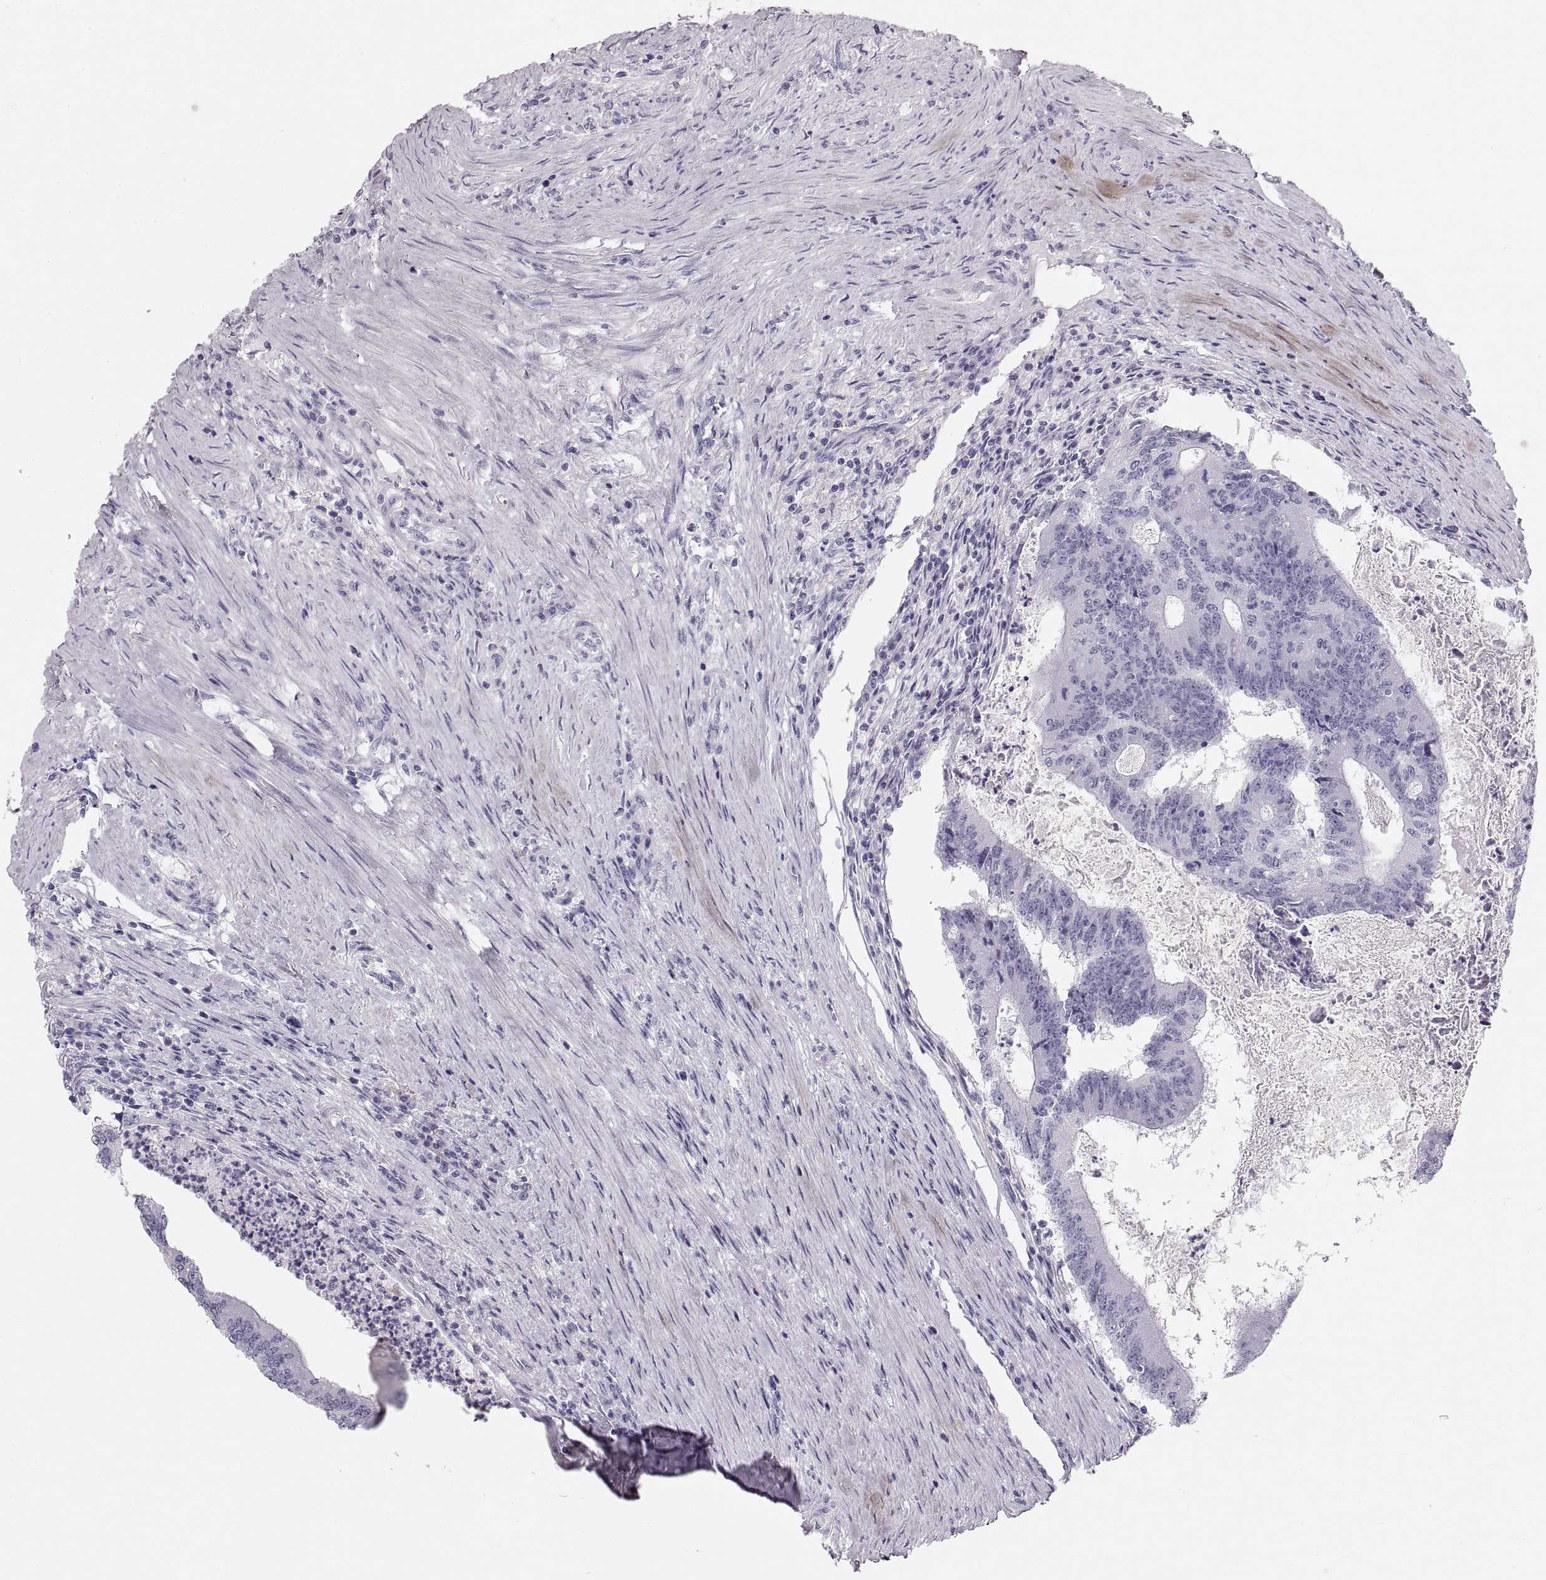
{"staining": {"intensity": "negative", "quantity": "none", "location": "none"}, "tissue": "colorectal cancer", "cell_type": "Tumor cells", "image_type": "cancer", "snomed": [{"axis": "morphology", "description": "Adenocarcinoma, NOS"}, {"axis": "topography", "description": "Colon"}], "caption": "This is a image of IHC staining of adenocarcinoma (colorectal), which shows no expression in tumor cells.", "gene": "CRYAA", "patient": {"sex": "female", "age": 70}}